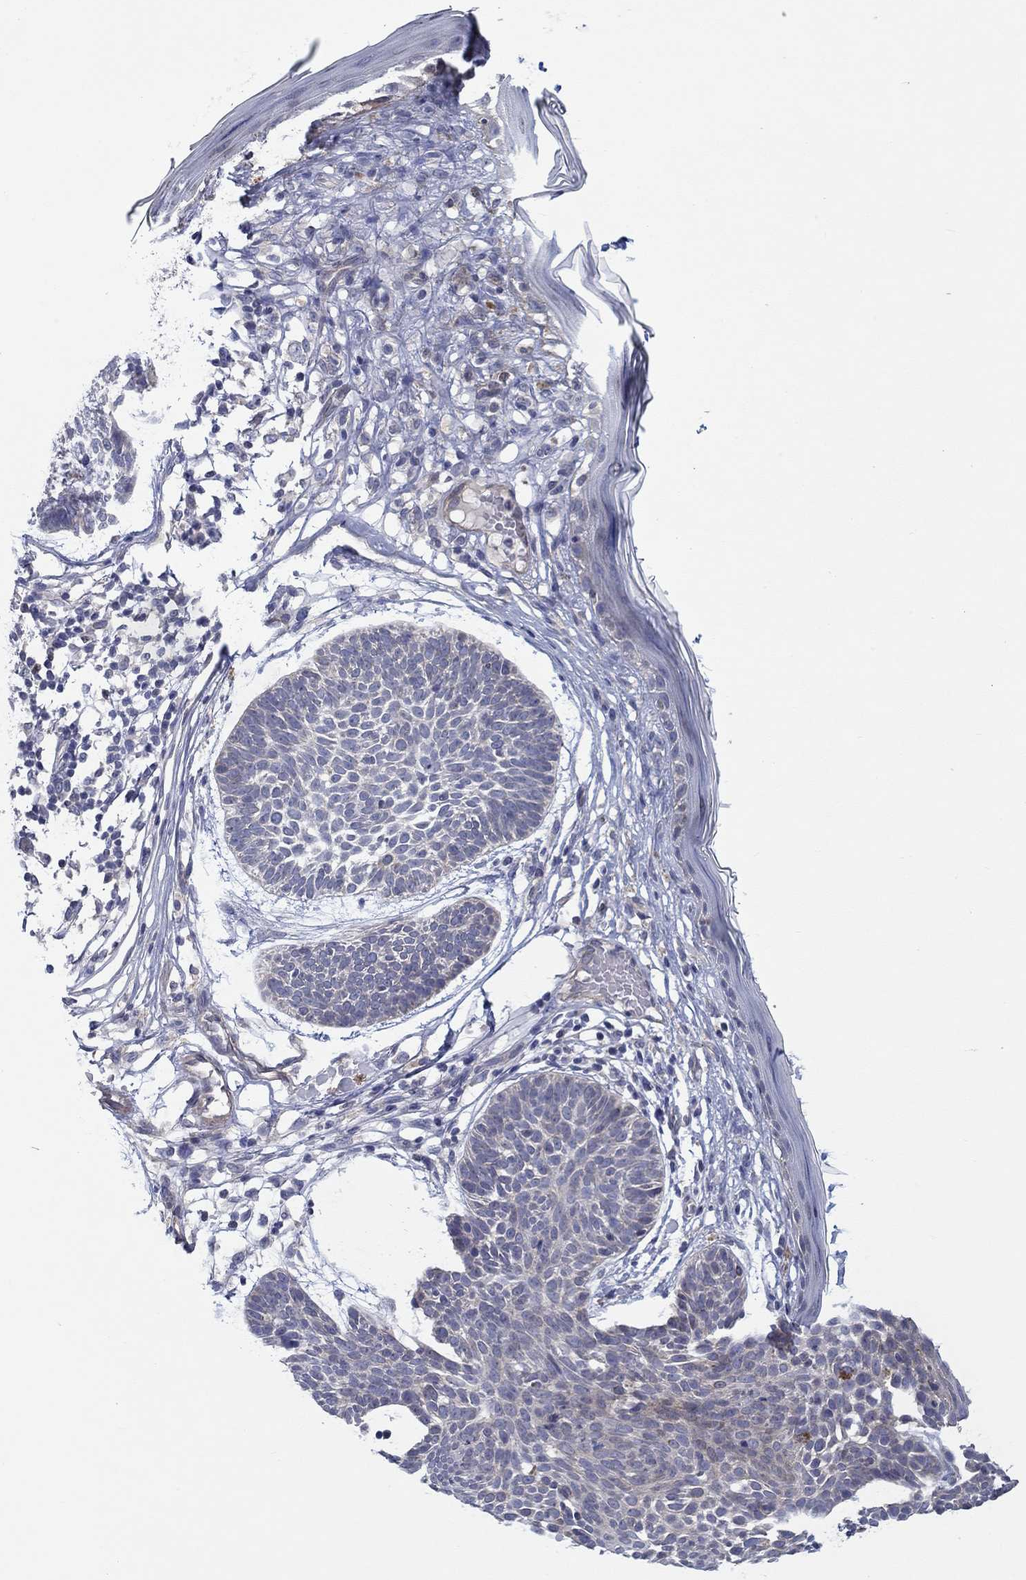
{"staining": {"intensity": "negative", "quantity": "none", "location": "none"}, "tissue": "skin cancer", "cell_type": "Tumor cells", "image_type": "cancer", "snomed": [{"axis": "morphology", "description": "Basal cell carcinoma"}, {"axis": "topography", "description": "Skin"}], "caption": "Skin basal cell carcinoma was stained to show a protein in brown. There is no significant expression in tumor cells.", "gene": "ERMP1", "patient": {"sex": "male", "age": 85}}